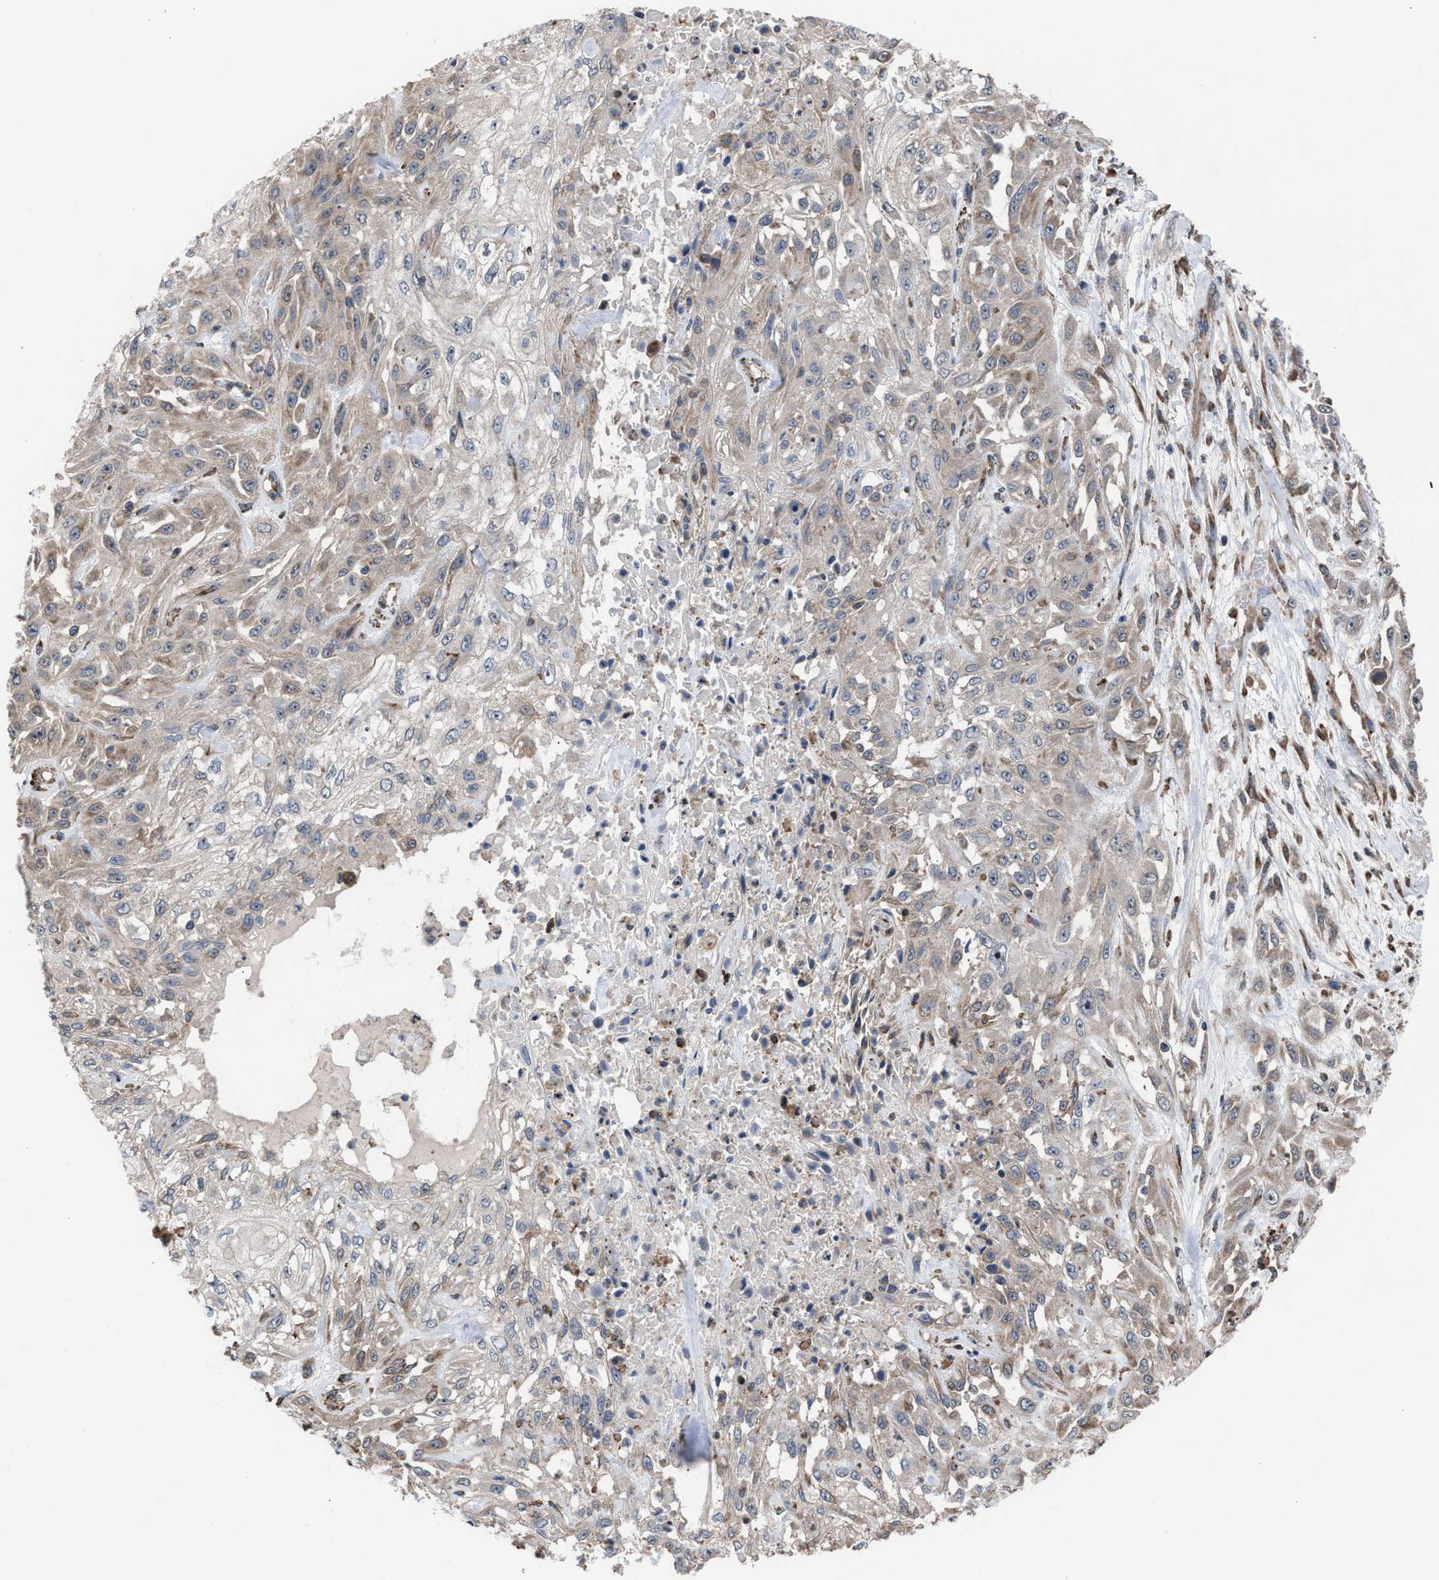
{"staining": {"intensity": "moderate", "quantity": "25%-75%", "location": "cytoplasmic/membranous"}, "tissue": "skin cancer", "cell_type": "Tumor cells", "image_type": "cancer", "snomed": [{"axis": "morphology", "description": "Squamous cell carcinoma, NOS"}, {"axis": "morphology", "description": "Squamous cell carcinoma, metastatic, NOS"}, {"axis": "topography", "description": "Skin"}, {"axis": "topography", "description": "Lymph node"}], "caption": "High-magnification brightfield microscopy of skin cancer stained with DAB (brown) and counterstained with hematoxylin (blue). tumor cells exhibit moderate cytoplasmic/membranous positivity is present in approximately25%-75% of cells. (Stains: DAB (3,3'-diaminobenzidine) in brown, nuclei in blue, Microscopy: brightfield microscopy at high magnification).", "gene": "TP53BP2", "patient": {"sex": "male", "age": 75}}